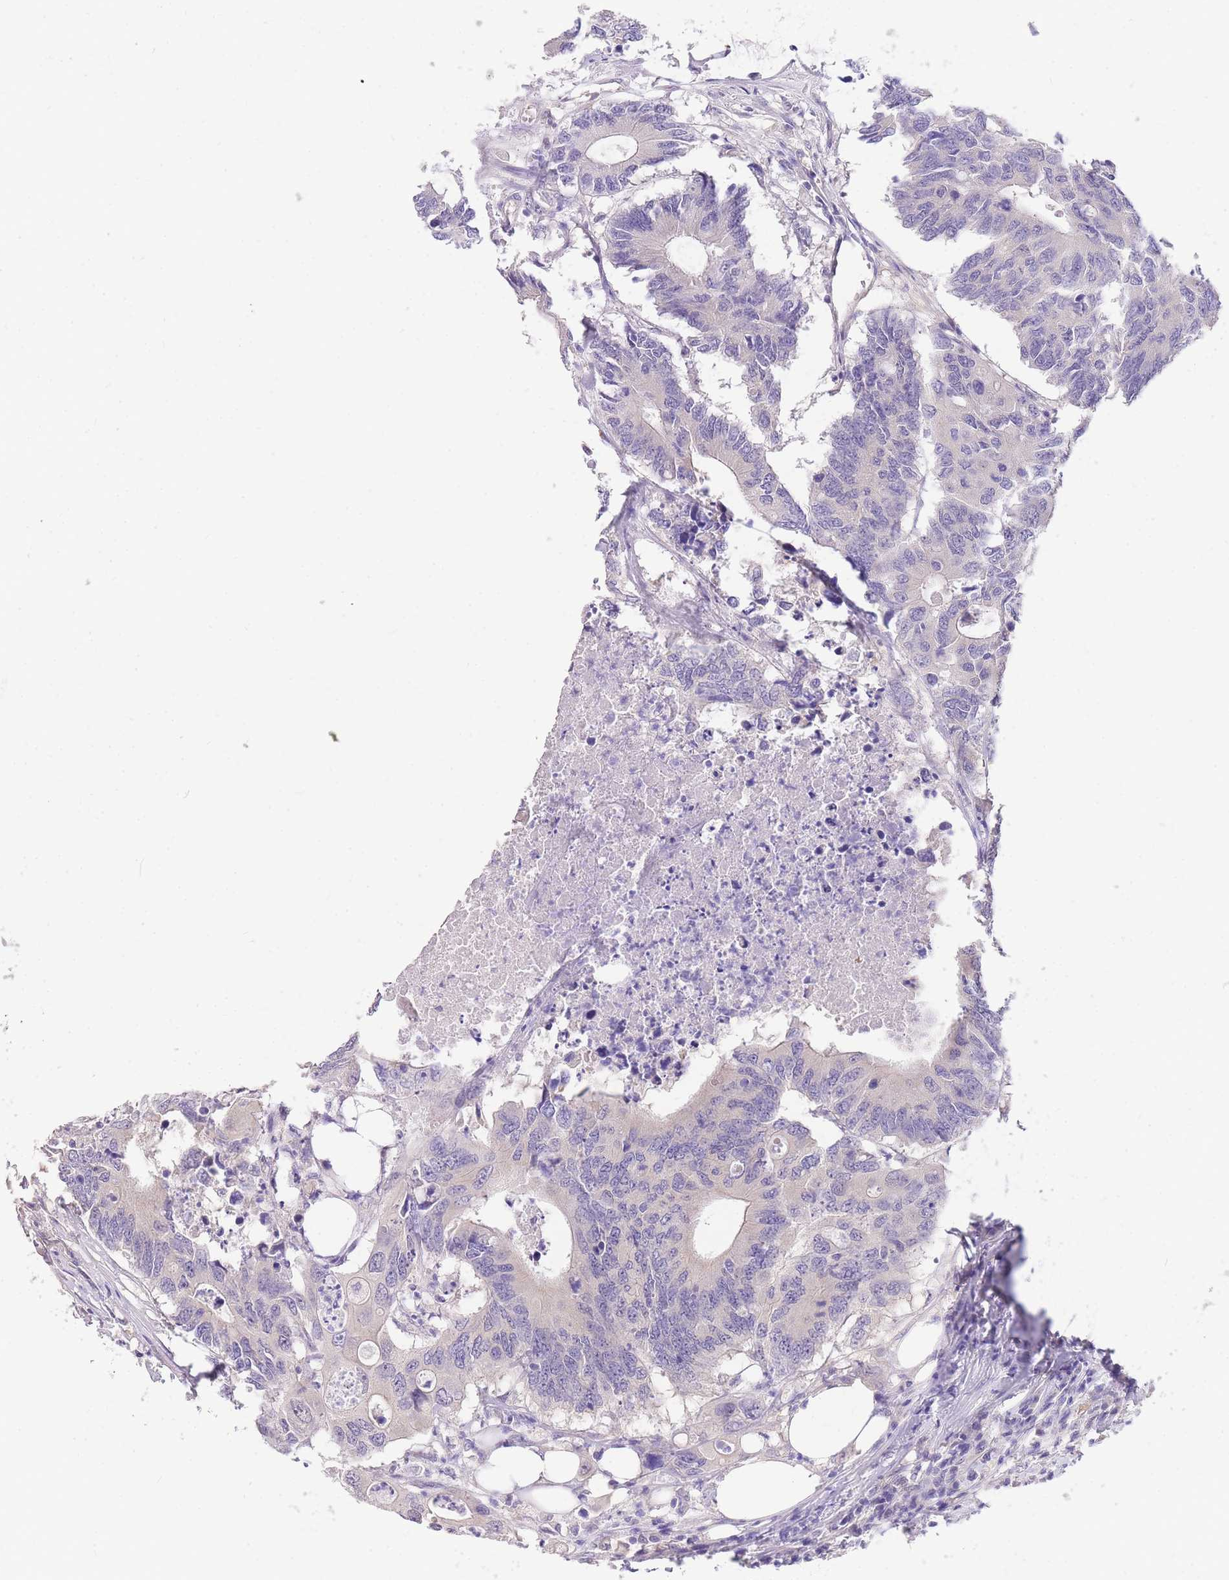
{"staining": {"intensity": "negative", "quantity": "none", "location": "none"}, "tissue": "colorectal cancer", "cell_type": "Tumor cells", "image_type": "cancer", "snomed": [{"axis": "morphology", "description": "Adenocarcinoma, NOS"}, {"axis": "topography", "description": "Colon"}], "caption": "Colorectal cancer (adenocarcinoma) was stained to show a protein in brown. There is no significant staining in tumor cells.", "gene": "S100PBP", "patient": {"sex": "male", "age": 71}}